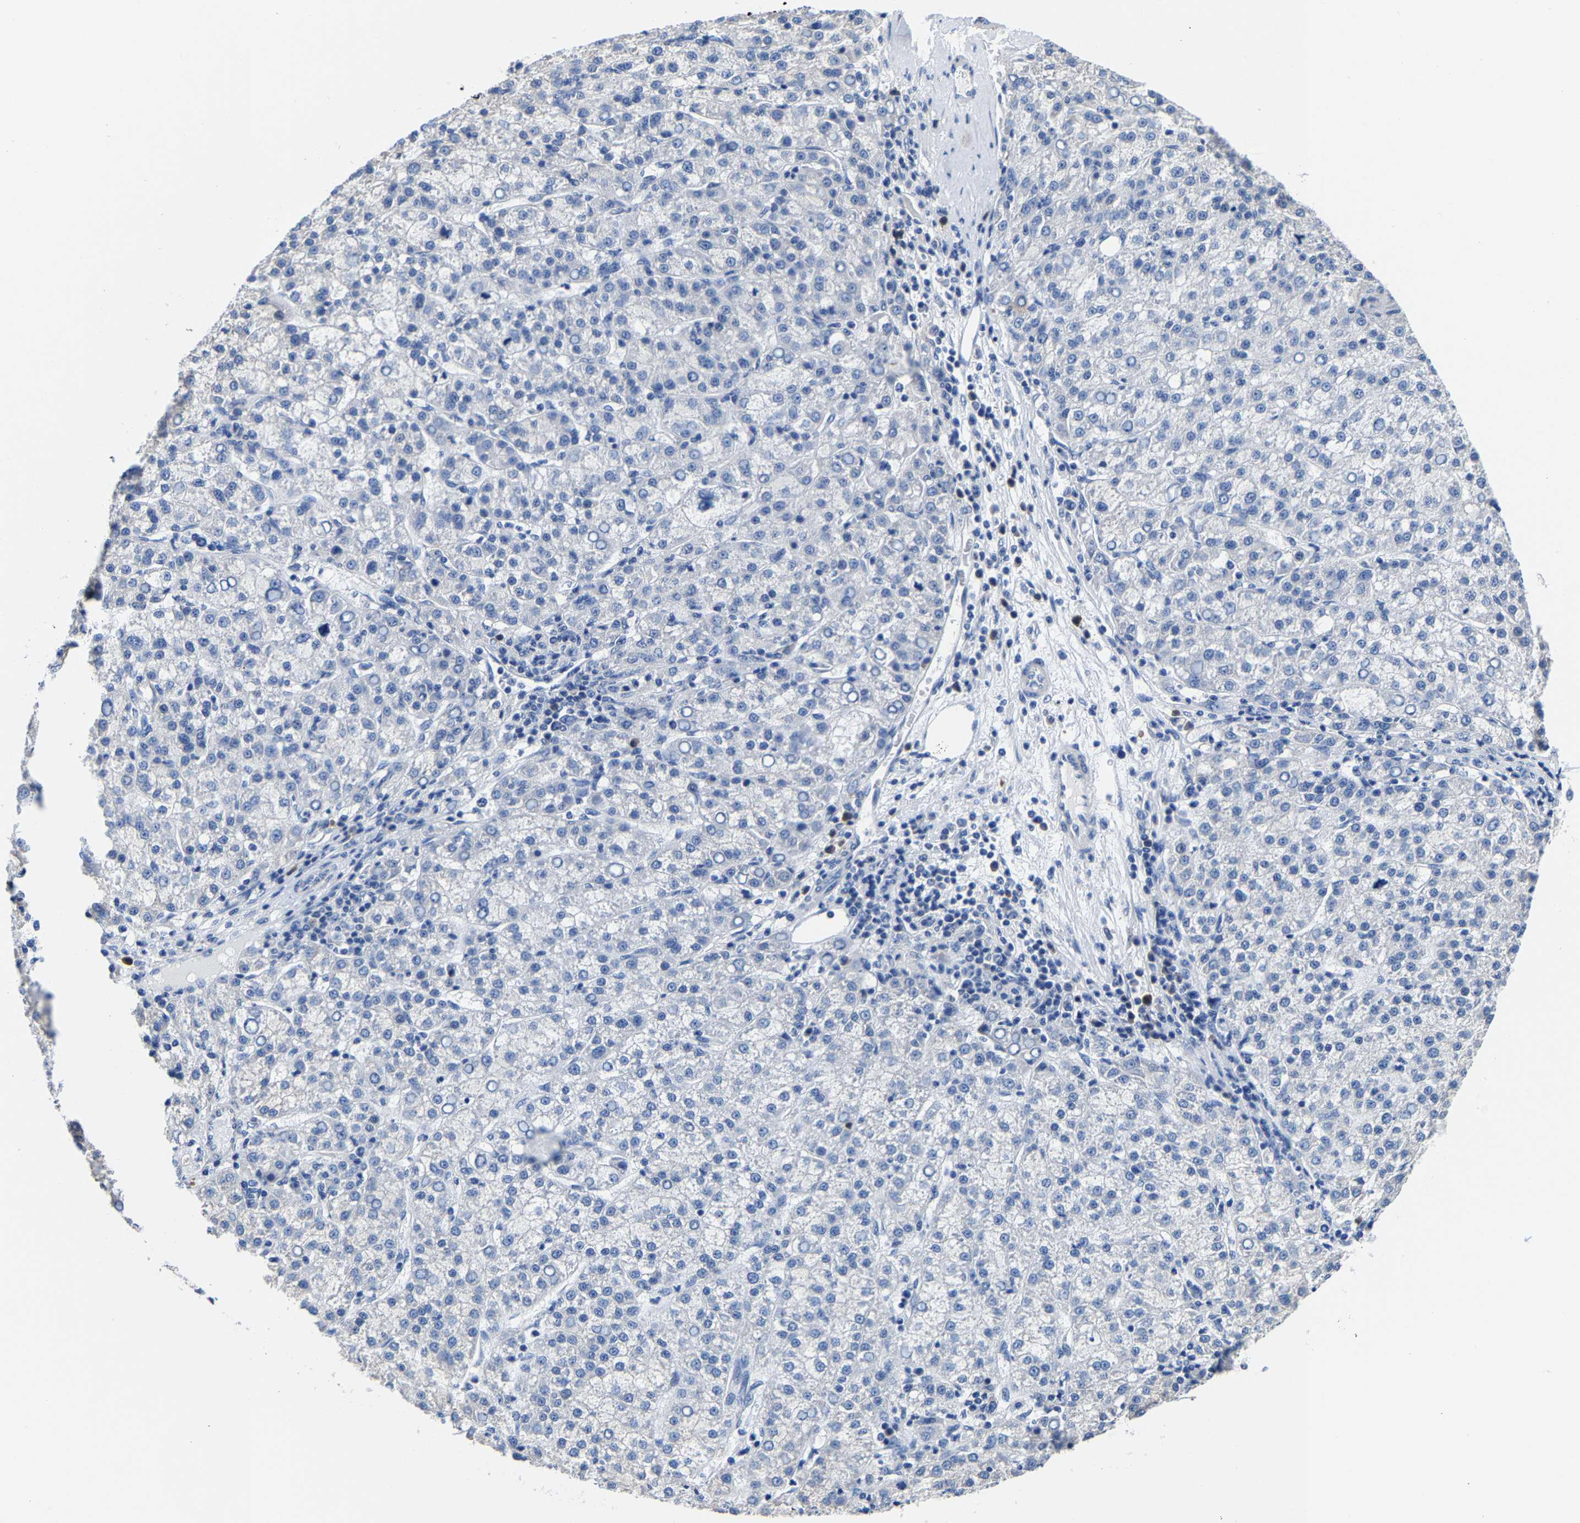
{"staining": {"intensity": "negative", "quantity": "none", "location": "none"}, "tissue": "liver cancer", "cell_type": "Tumor cells", "image_type": "cancer", "snomed": [{"axis": "morphology", "description": "Carcinoma, Hepatocellular, NOS"}, {"axis": "topography", "description": "Liver"}], "caption": "A high-resolution photomicrograph shows immunohistochemistry staining of liver cancer, which shows no significant positivity in tumor cells.", "gene": "SRPK2", "patient": {"sex": "female", "age": 58}}